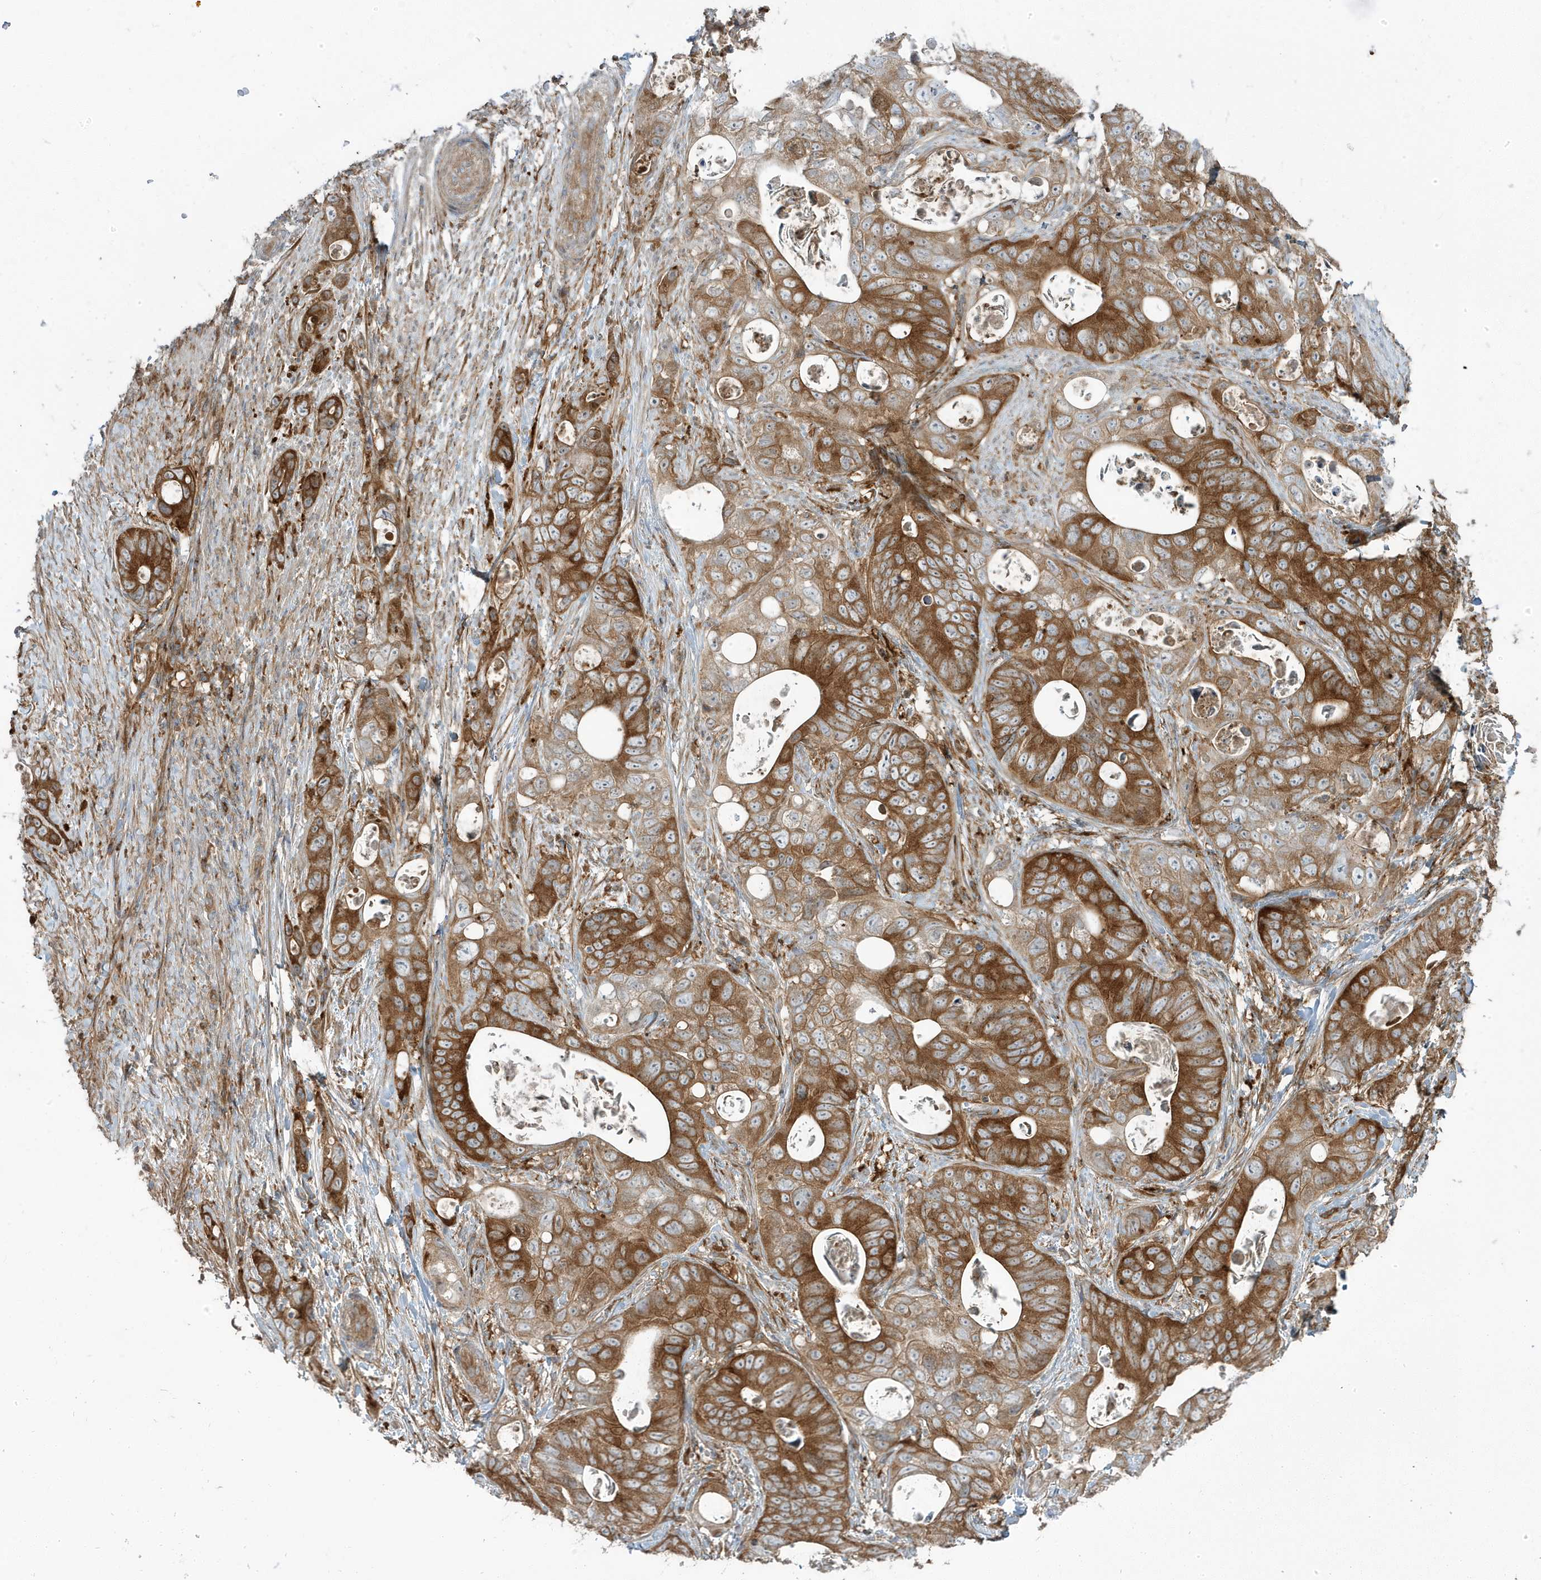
{"staining": {"intensity": "strong", "quantity": ">75%", "location": "cytoplasmic/membranous"}, "tissue": "stomach cancer", "cell_type": "Tumor cells", "image_type": "cancer", "snomed": [{"axis": "morphology", "description": "Adenocarcinoma, NOS"}, {"axis": "topography", "description": "Stomach"}], "caption": "Human stomach cancer (adenocarcinoma) stained with a brown dye demonstrates strong cytoplasmic/membranous positive staining in approximately >75% of tumor cells.", "gene": "STAM", "patient": {"sex": "female", "age": 89}}